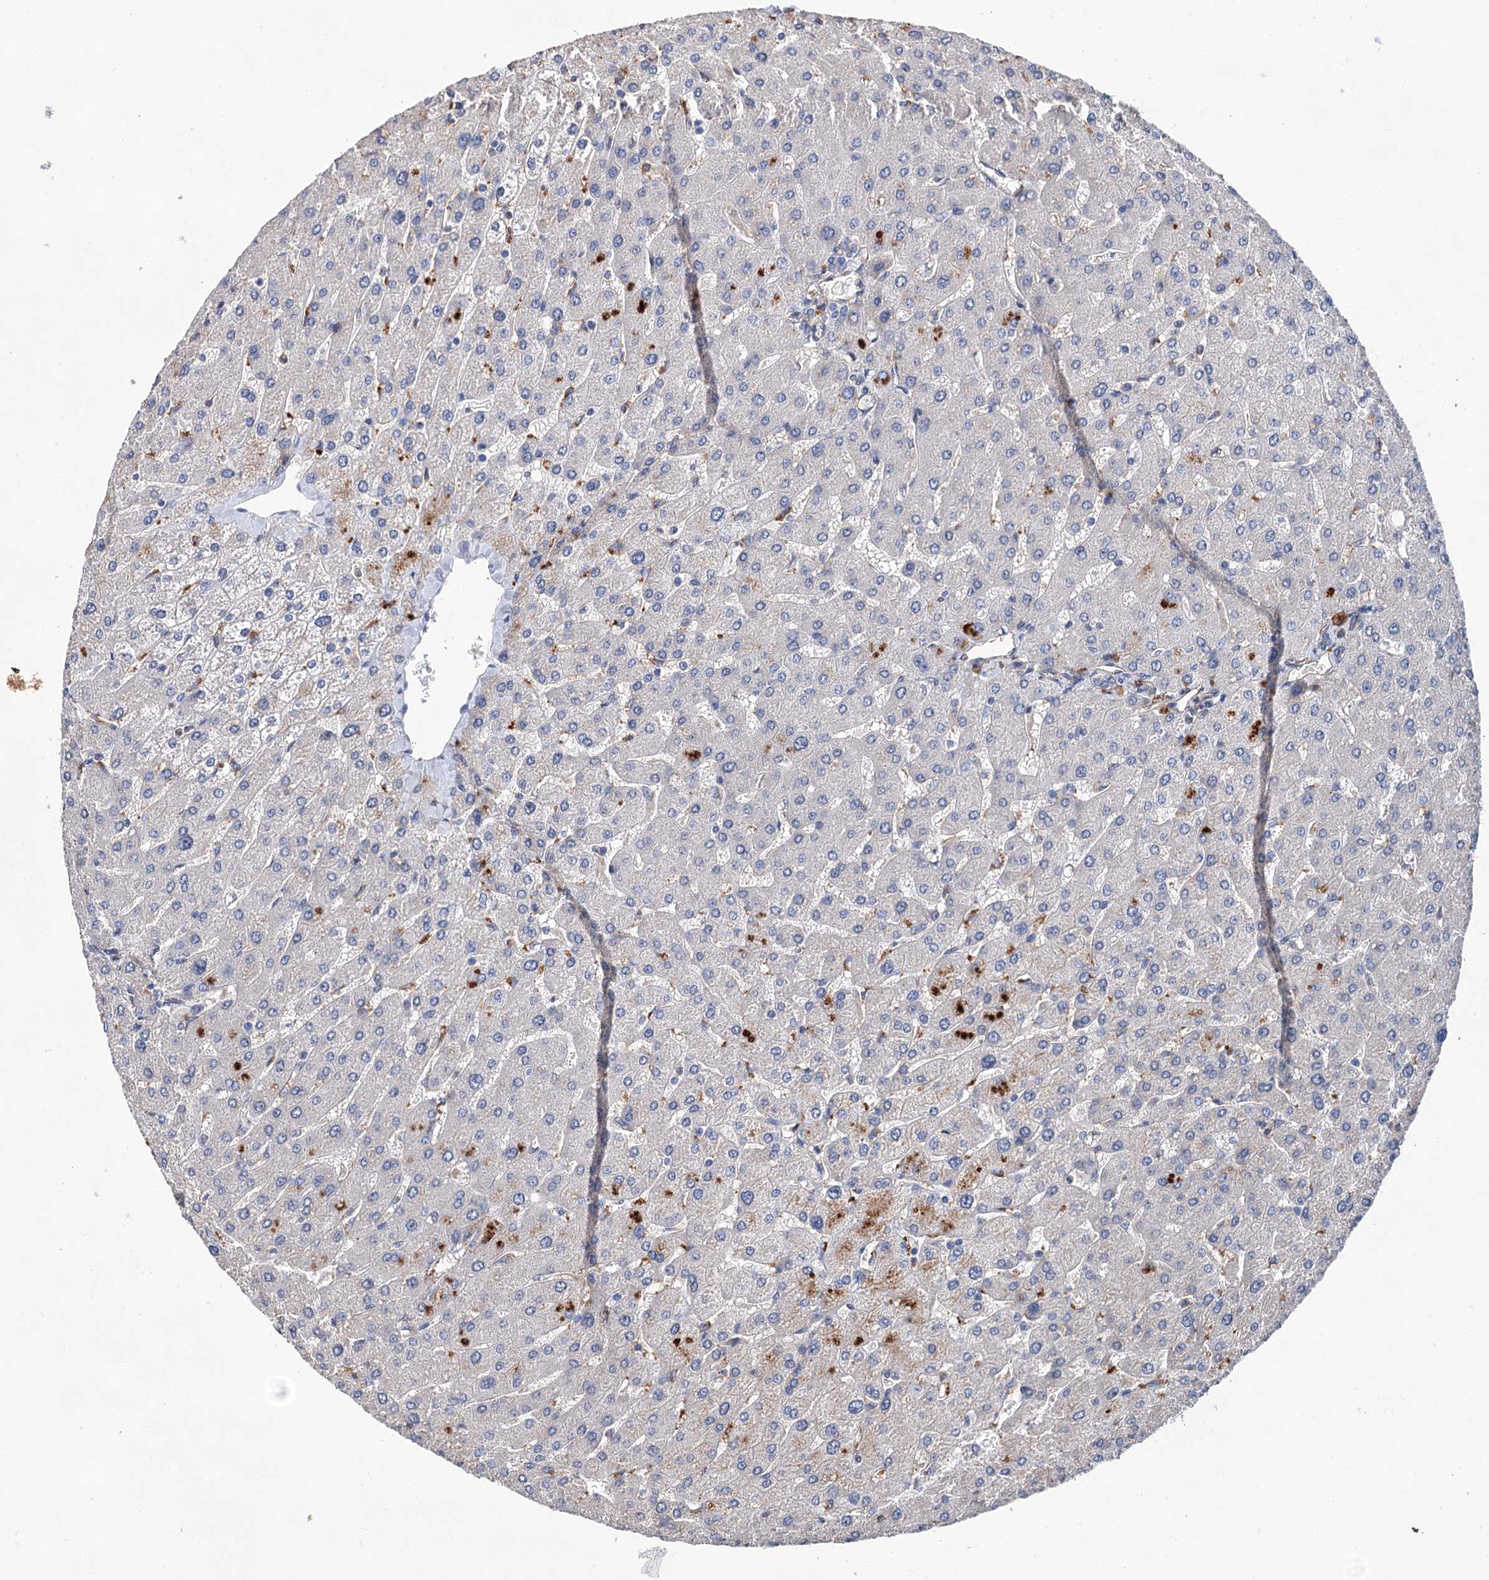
{"staining": {"intensity": "negative", "quantity": "none", "location": "none"}, "tissue": "liver", "cell_type": "Cholangiocytes", "image_type": "normal", "snomed": [{"axis": "morphology", "description": "Normal tissue, NOS"}, {"axis": "topography", "description": "Liver"}], "caption": "High power microscopy micrograph of an immunohistochemistry photomicrograph of benign liver, revealing no significant positivity in cholangiocytes. Nuclei are stained in blue.", "gene": "TMTC3", "patient": {"sex": "male", "age": 55}}